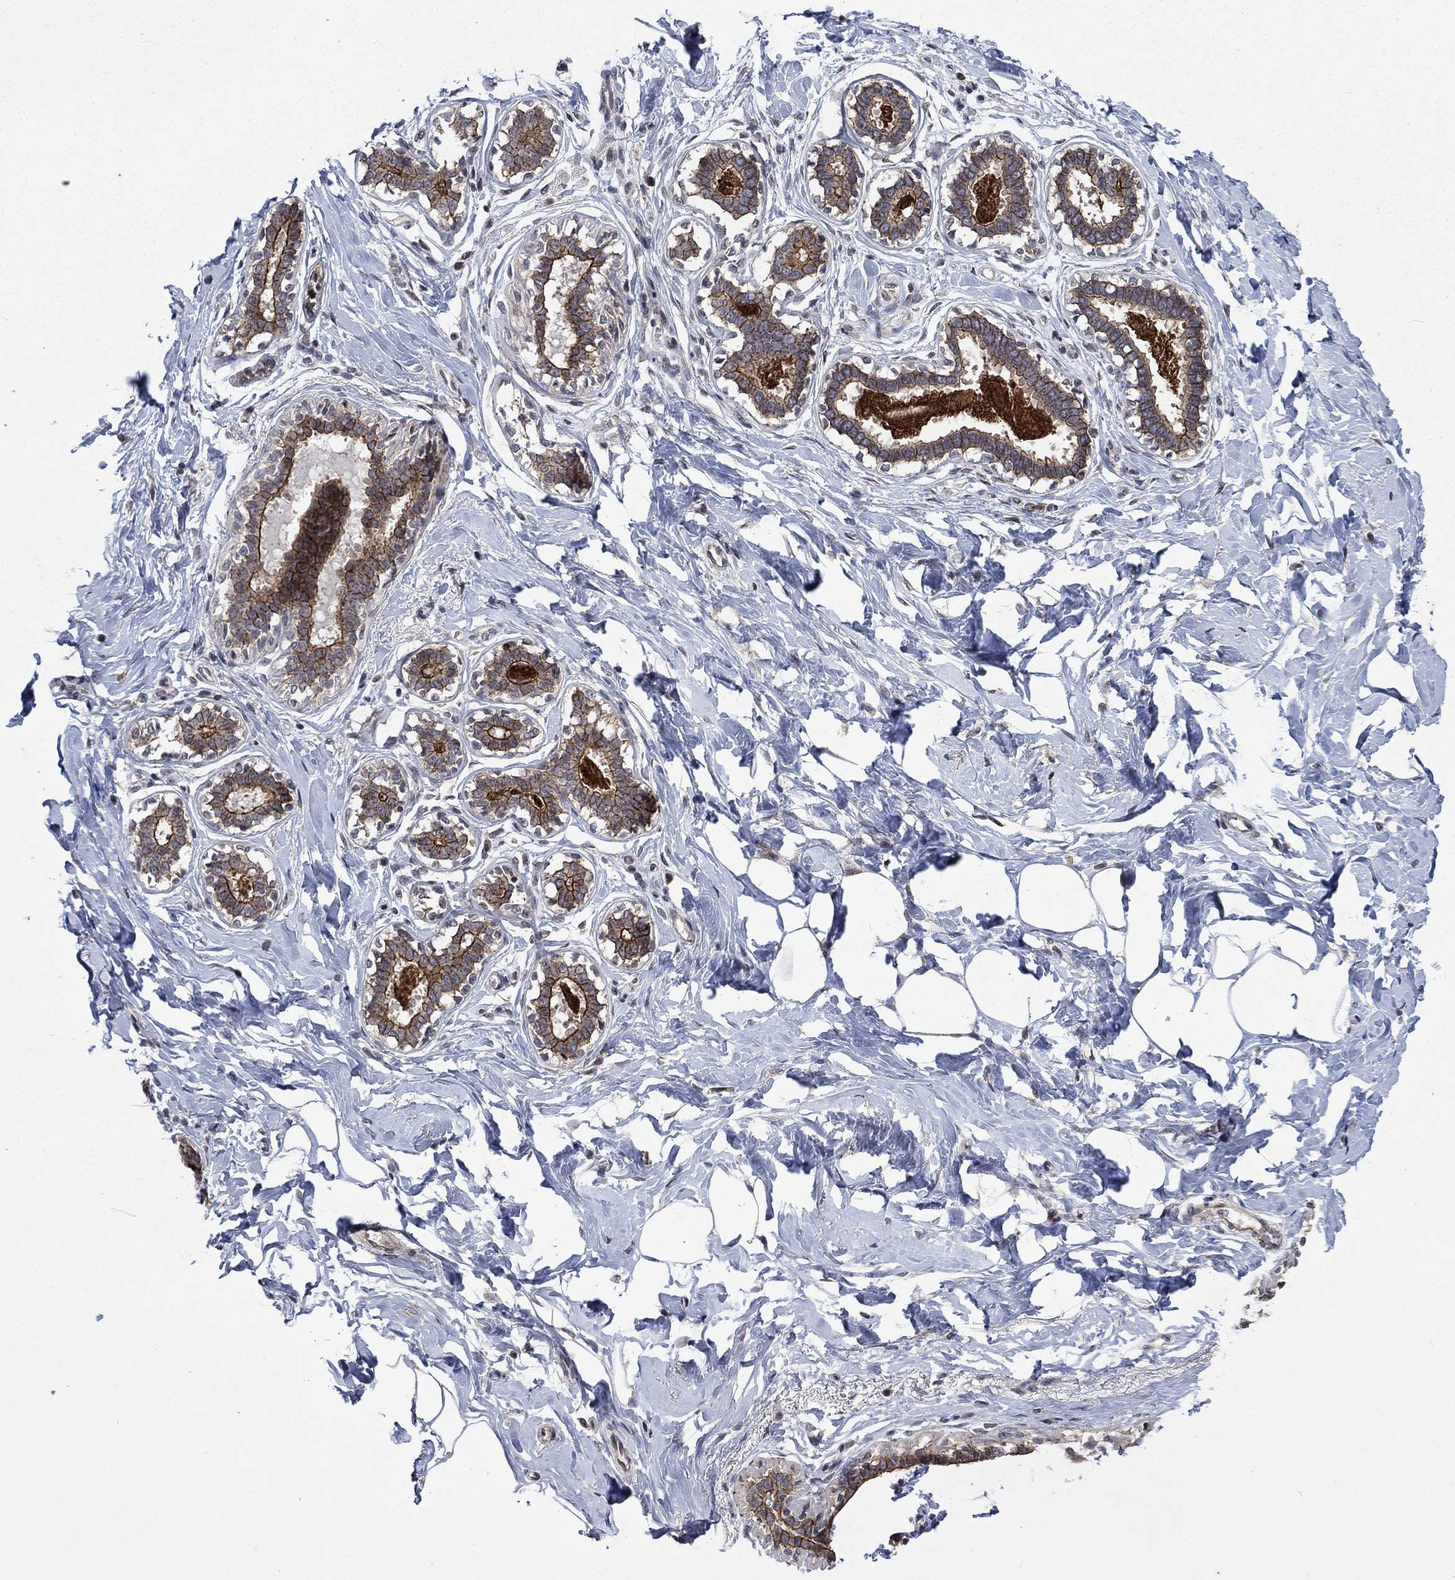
{"staining": {"intensity": "negative", "quantity": "none", "location": "none"}, "tissue": "breast", "cell_type": "Adipocytes", "image_type": "normal", "snomed": [{"axis": "morphology", "description": "Normal tissue, NOS"}, {"axis": "morphology", "description": "Lobular carcinoma, in situ"}, {"axis": "topography", "description": "Breast"}], "caption": "A high-resolution photomicrograph shows IHC staining of normal breast, which reveals no significant expression in adipocytes.", "gene": "PPP1R9A", "patient": {"sex": "female", "age": 35}}